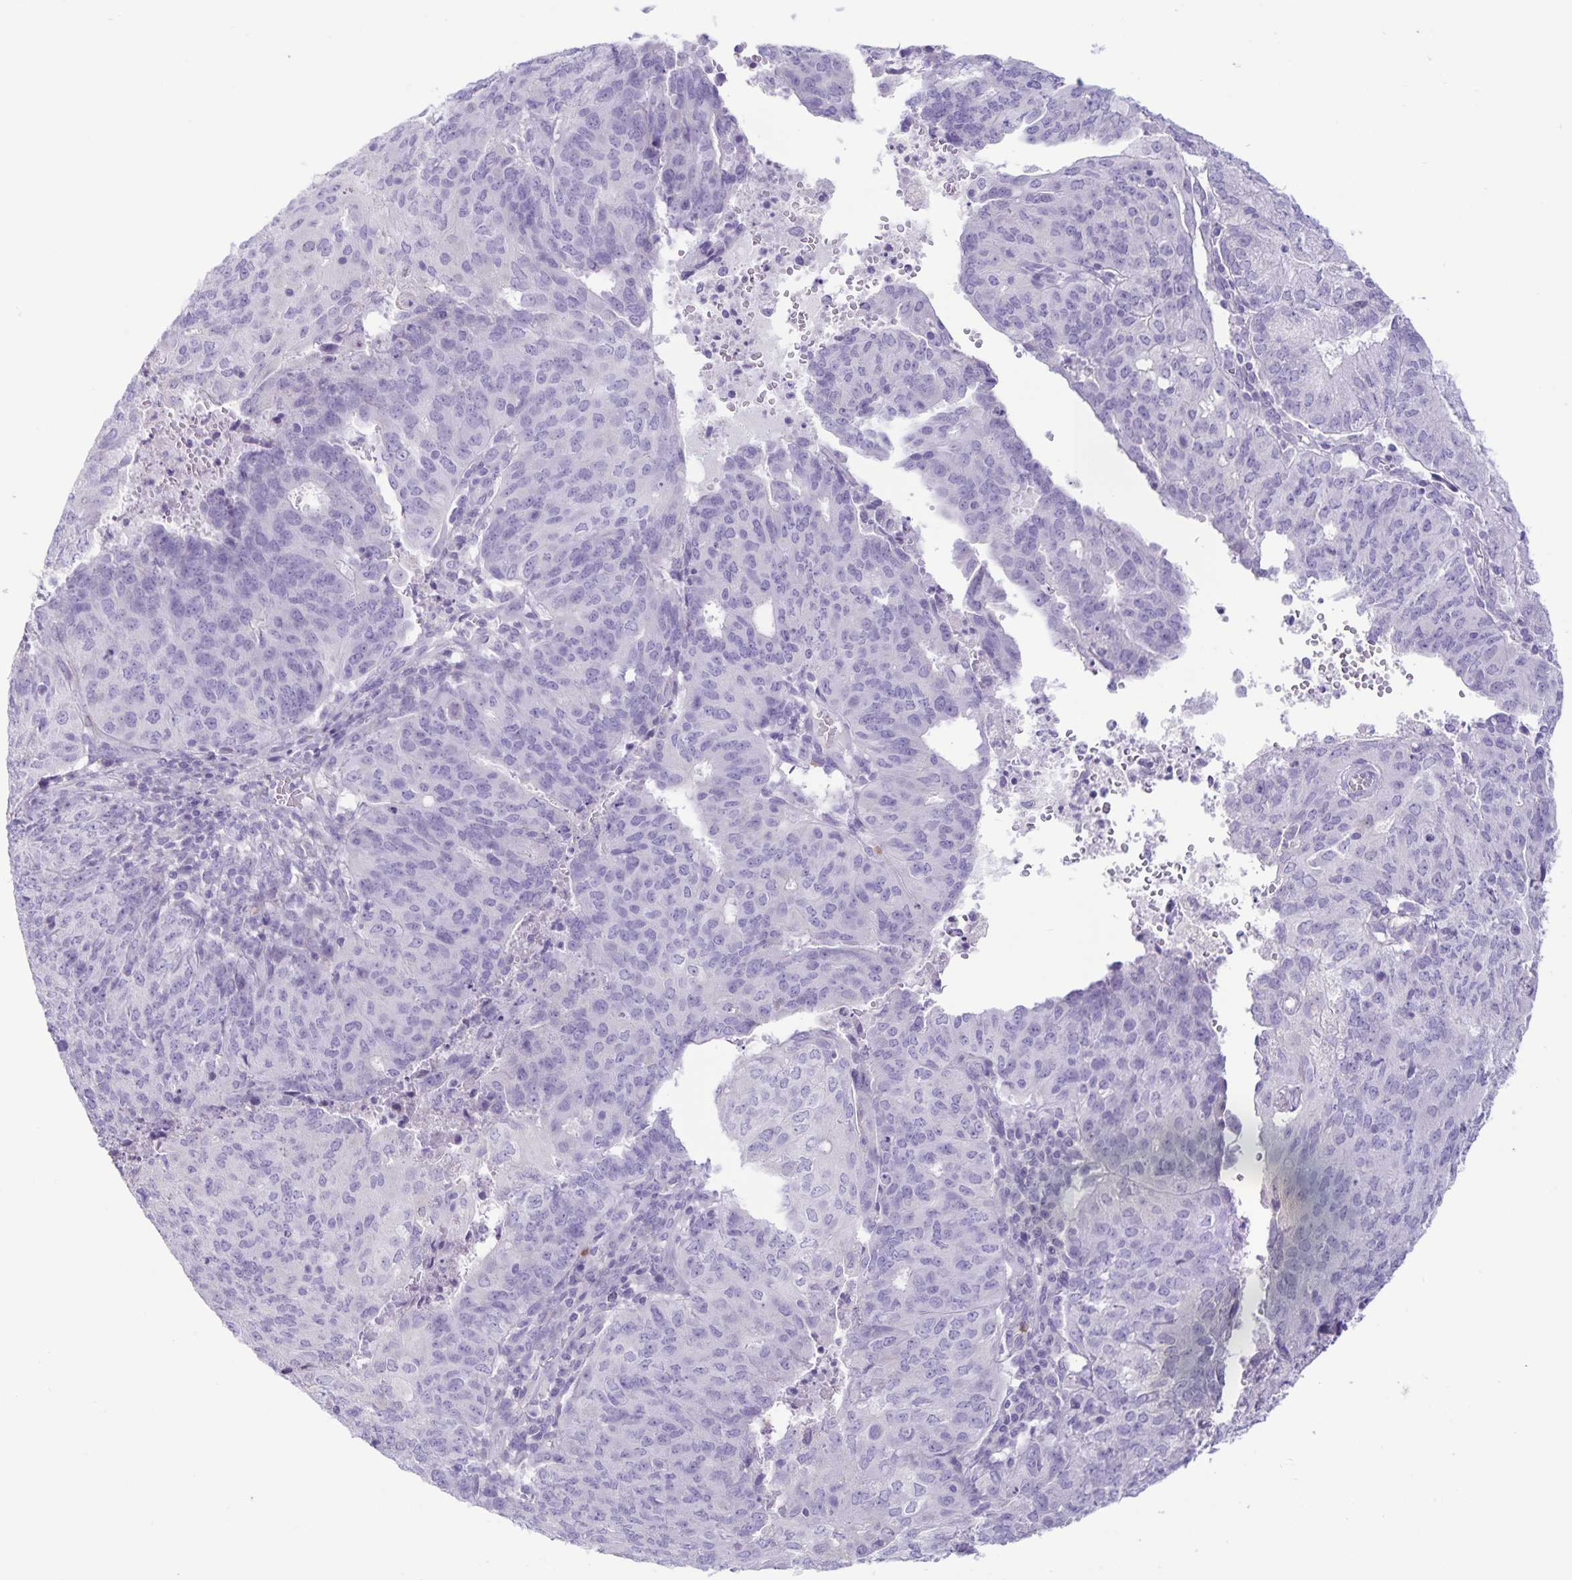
{"staining": {"intensity": "negative", "quantity": "none", "location": "none"}, "tissue": "endometrial cancer", "cell_type": "Tumor cells", "image_type": "cancer", "snomed": [{"axis": "morphology", "description": "Adenocarcinoma, NOS"}, {"axis": "topography", "description": "Endometrium"}], "caption": "Tumor cells show no significant protein positivity in endometrial cancer.", "gene": "IBTK", "patient": {"sex": "female", "age": 82}}